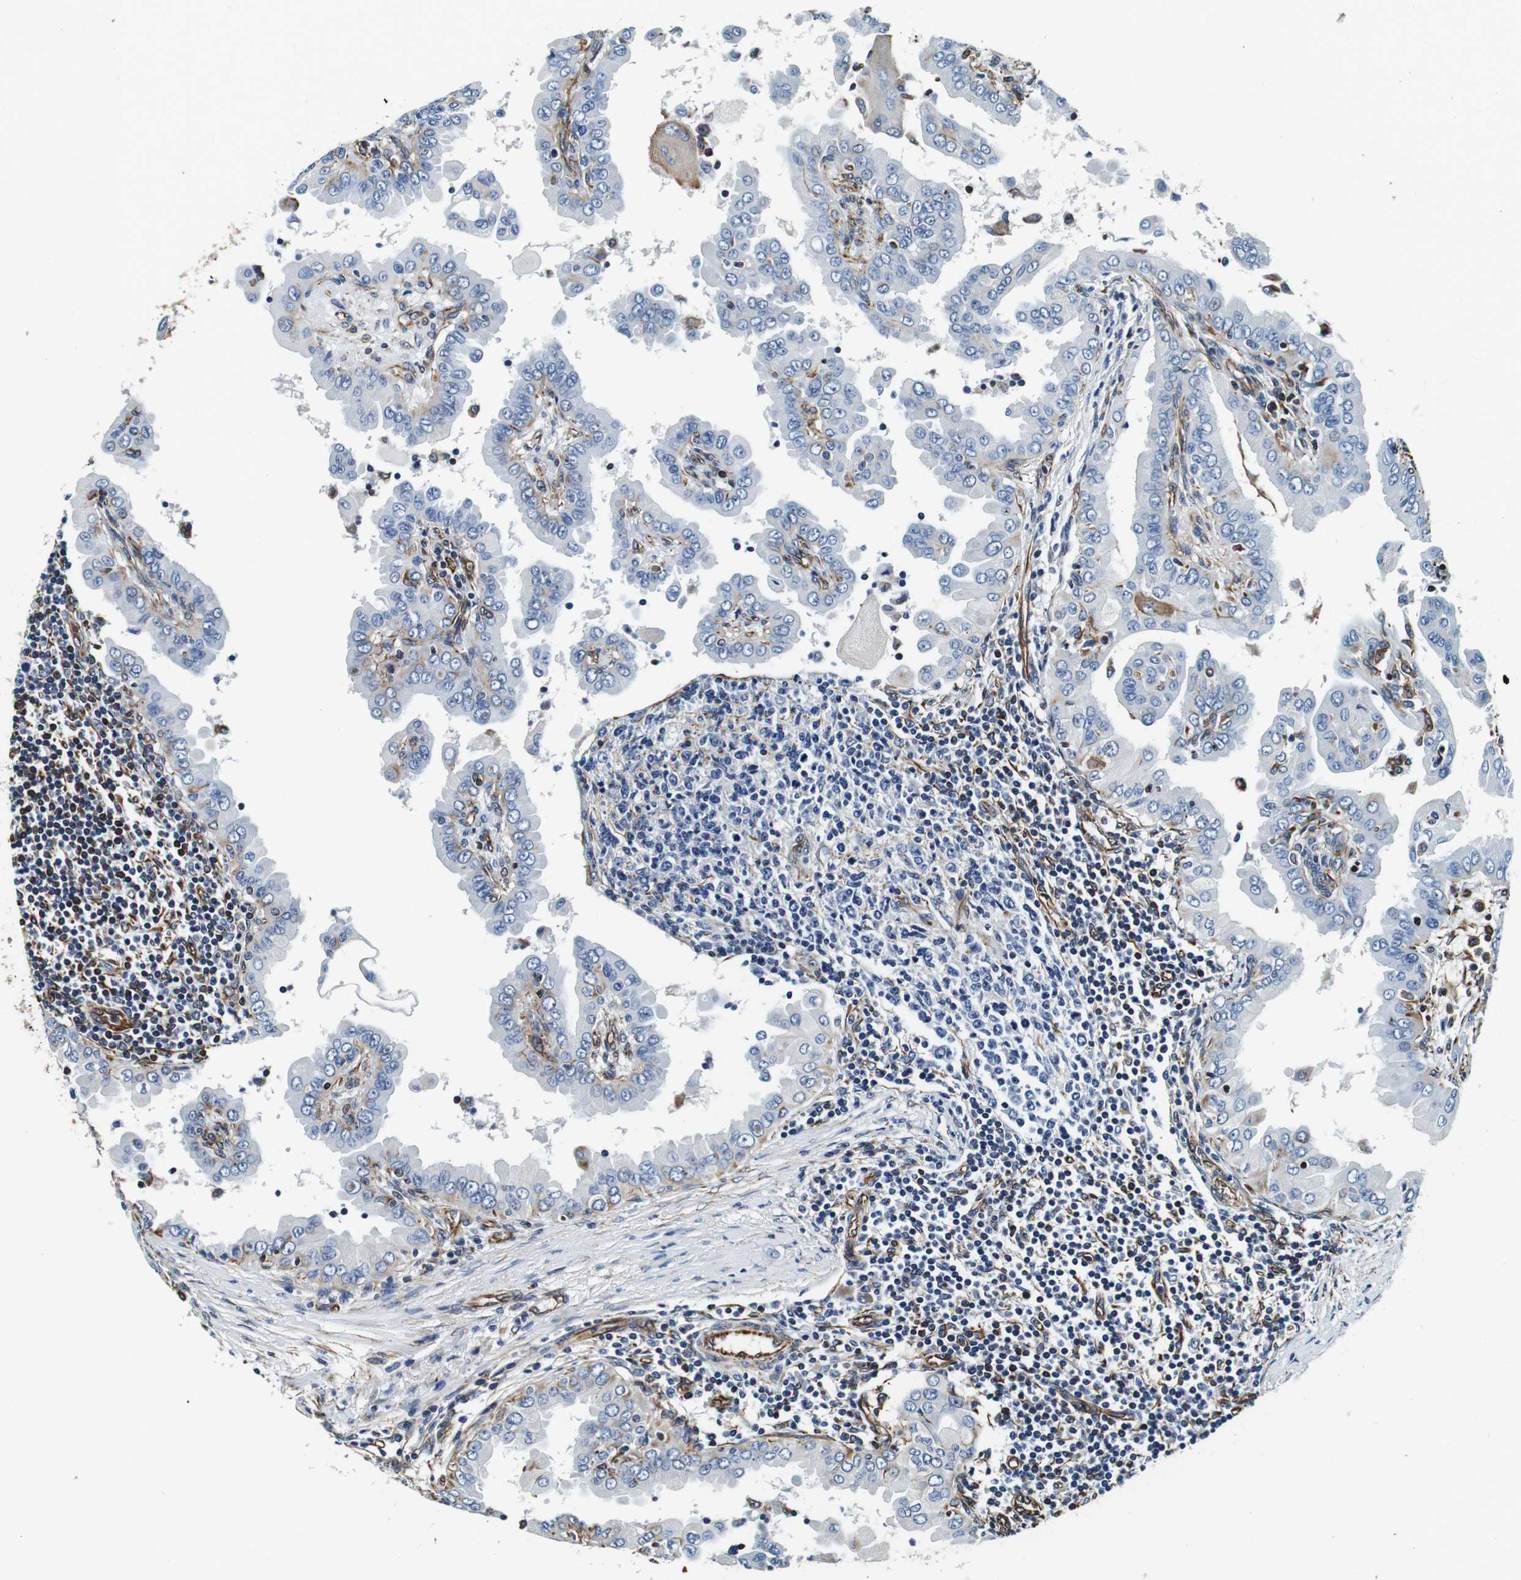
{"staining": {"intensity": "negative", "quantity": "none", "location": "none"}, "tissue": "thyroid cancer", "cell_type": "Tumor cells", "image_type": "cancer", "snomed": [{"axis": "morphology", "description": "Papillary adenocarcinoma, NOS"}, {"axis": "topography", "description": "Thyroid gland"}], "caption": "Tumor cells show no significant positivity in papillary adenocarcinoma (thyroid).", "gene": "GJE1", "patient": {"sex": "male", "age": 33}}